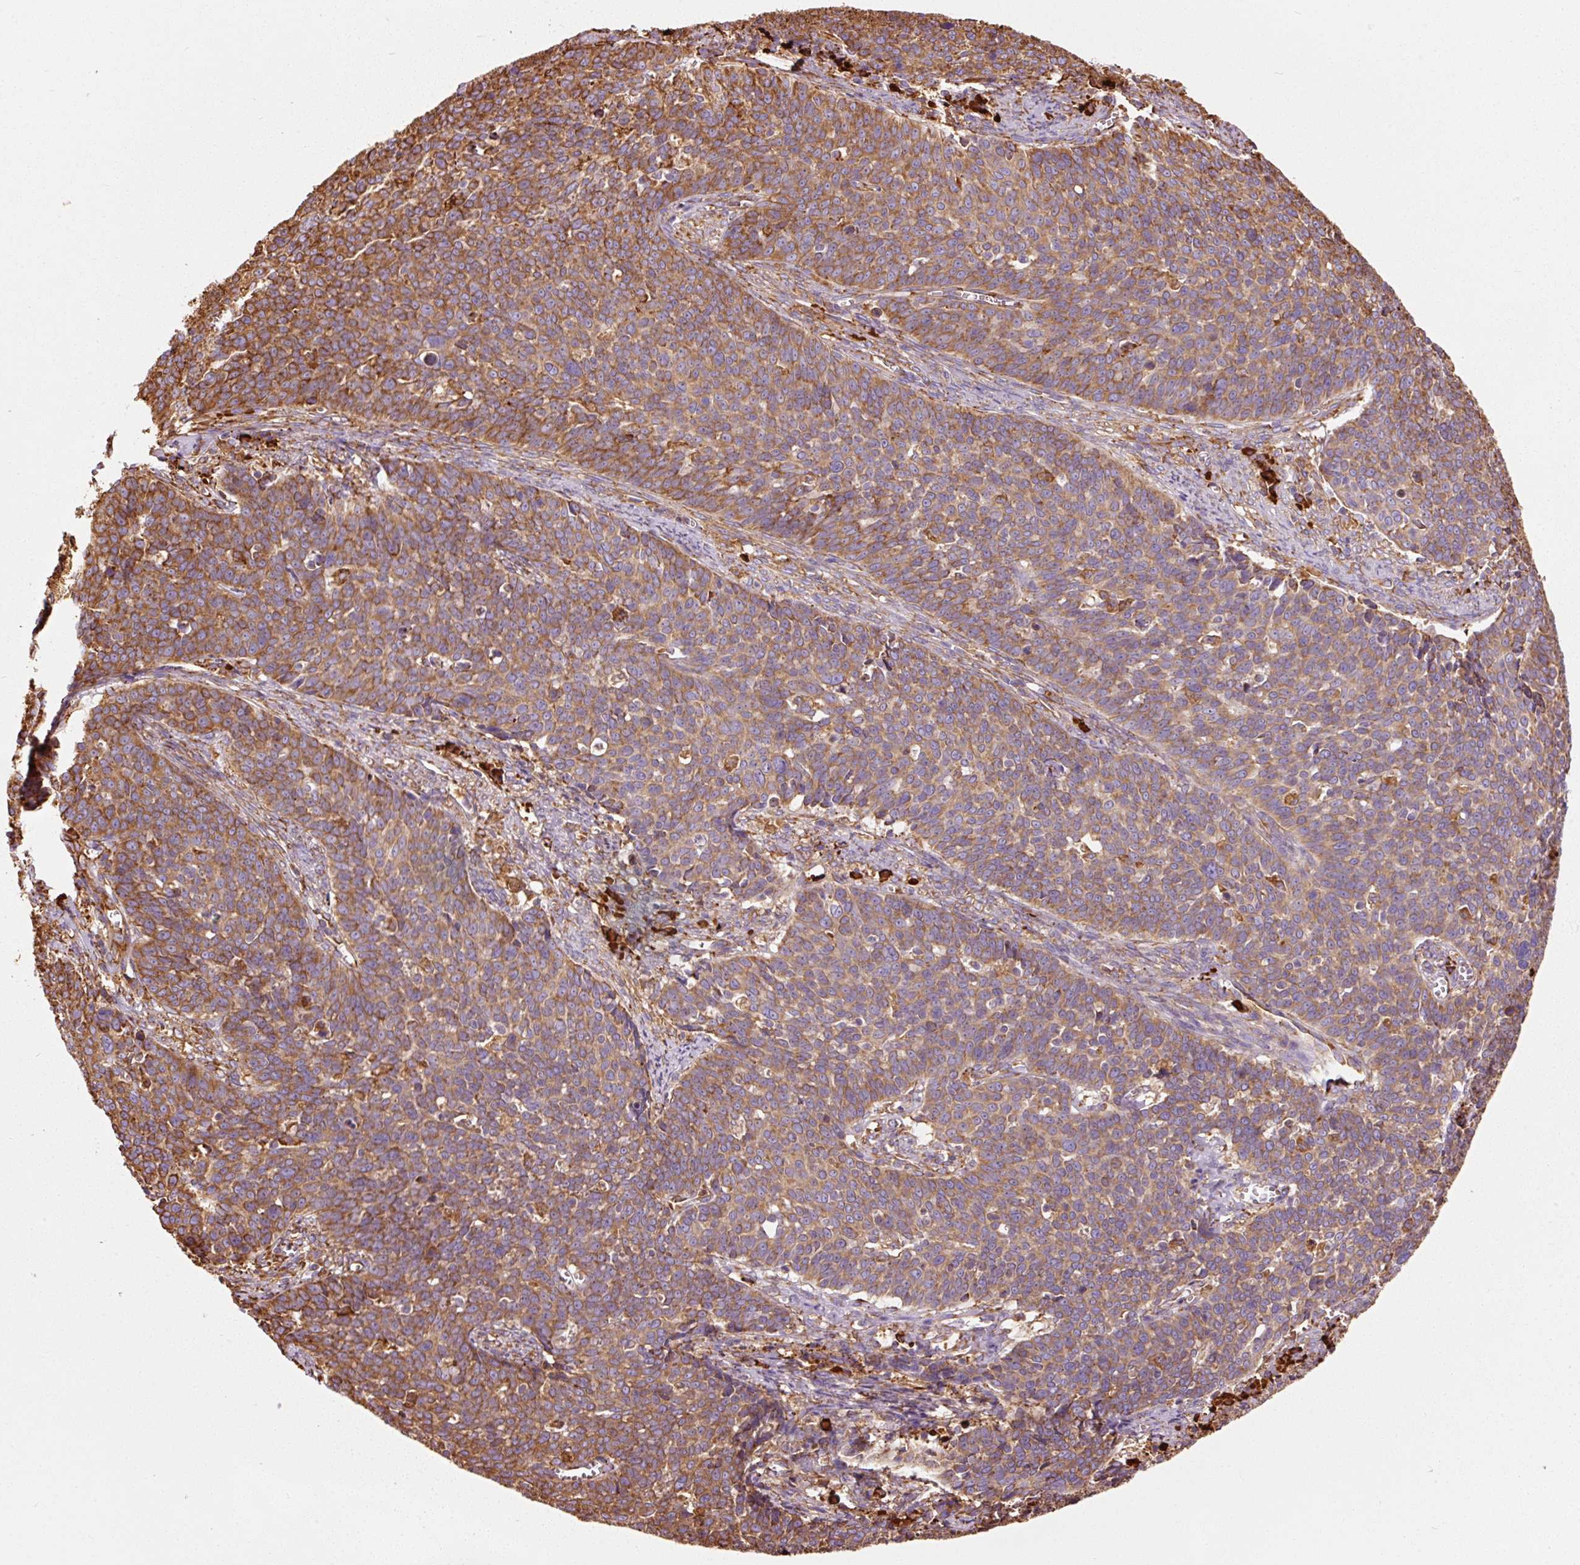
{"staining": {"intensity": "strong", "quantity": "25%-75%", "location": "cytoplasmic/membranous"}, "tissue": "cervical cancer", "cell_type": "Tumor cells", "image_type": "cancer", "snomed": [{"axis": "morphology", "description": "Squamous cell carcinoma, NOS"}, {"axis": "topography", "description": "Cervix"}], "caption": "Cervical squamous cell carcinoma stained for a protein reveals strong cytoplasmic/membranous positivity in tumor cells. (IHC, brightfield microscopy, high magnification).", "gene": "KLC1", "patient": {"sex": "female", "age": 39}}